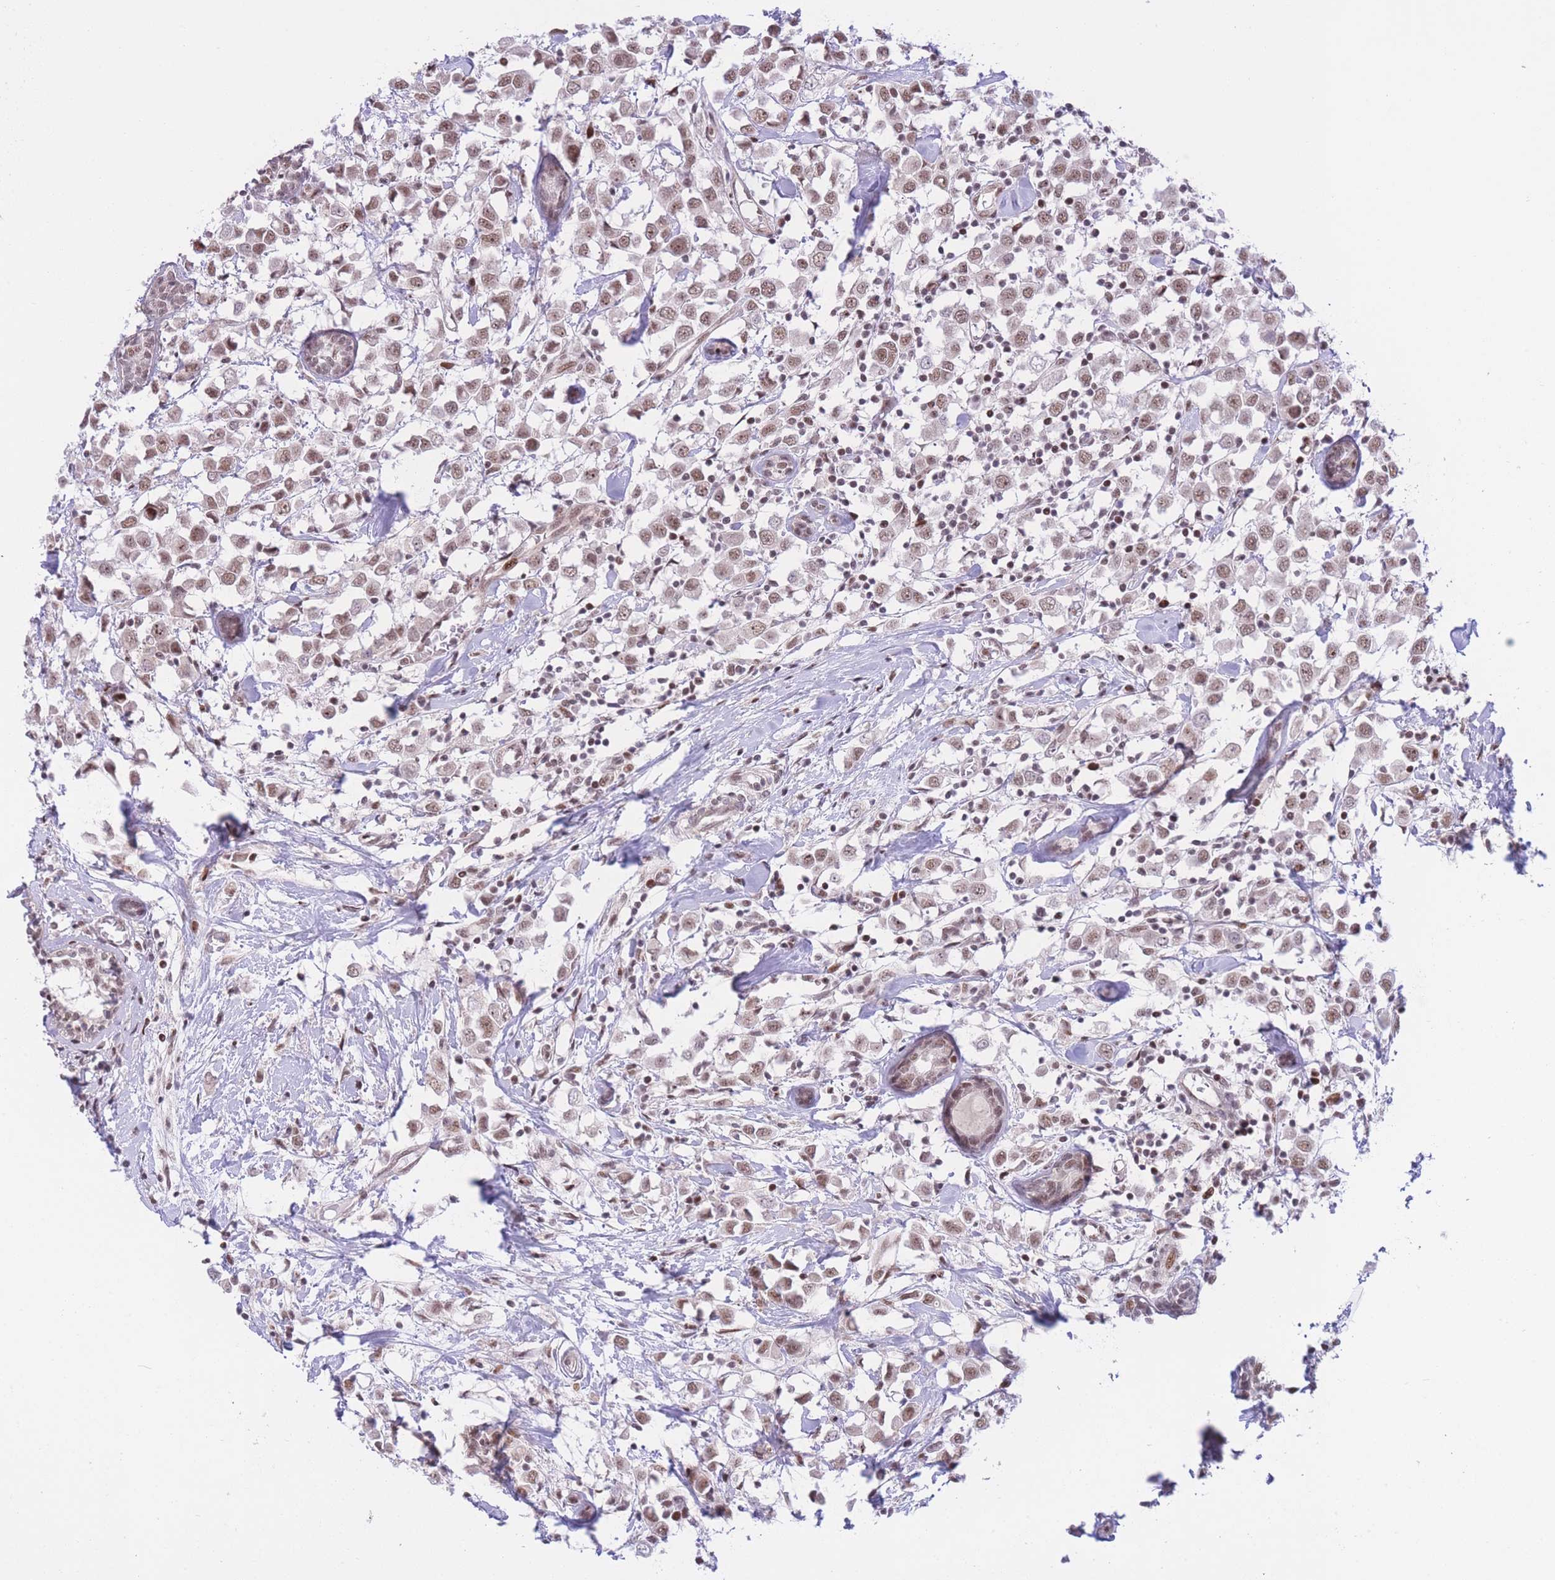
{"staining": {"intensity": "moderate", "quantity": ">75%", "location": "nuclear"}, "tissue": "breast cancer", "cell_type": "Tumor cells", "image_type": "cancer", "snomed": [{"axis": "morphology", "description": "Duct carcinoma"}, {"axis": "topography", "description": "Breast"}], "caption": "Immunohistochemical staining of human invasive ductal carcinoma (breast) displays medium levels of moderate nuclear protein positivity in approximately >75% of tumor cells.", "gene": "PCIF1", "patient": {"sex": "female", "age": 61}}